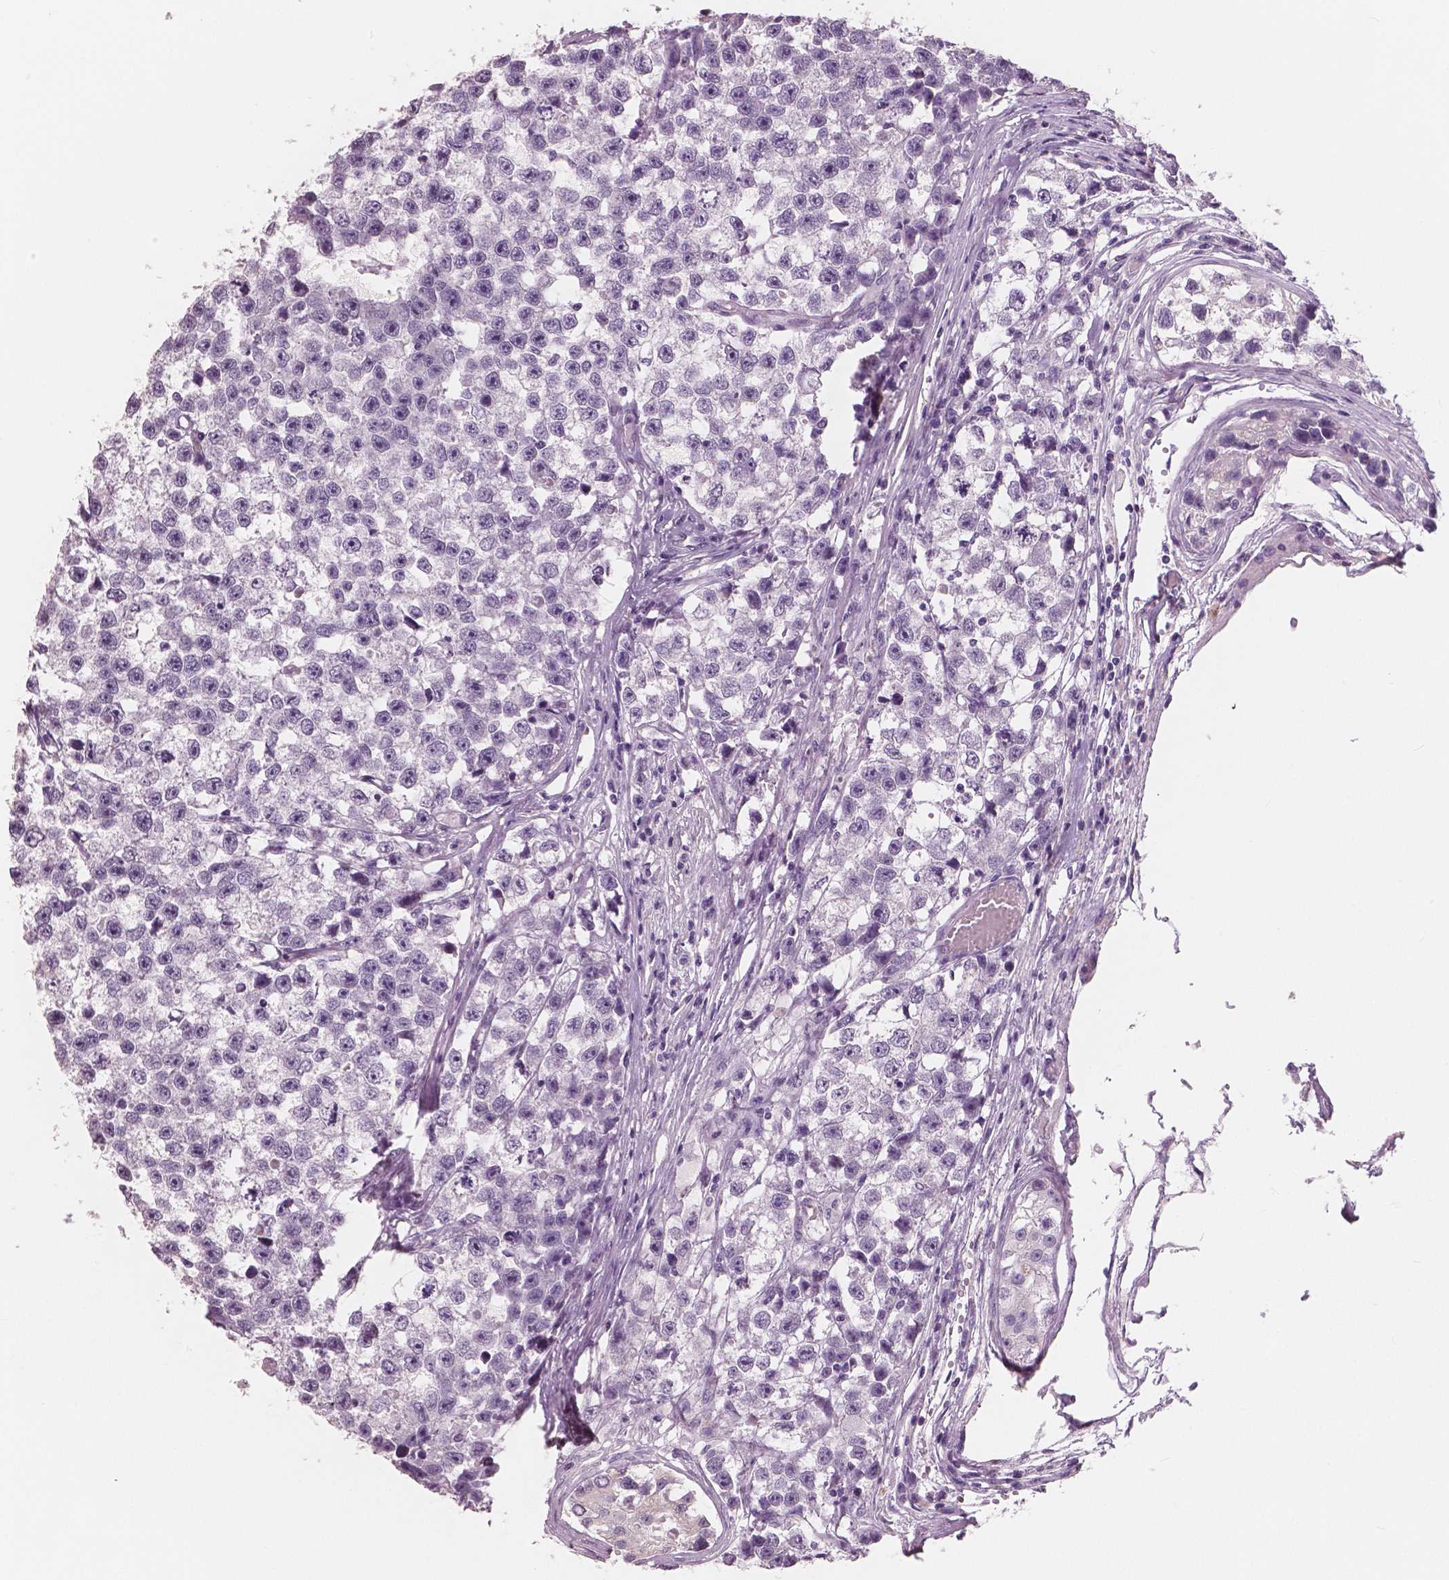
{"staining": {"intensity": "negative", "quantity": "none", "location": "none"}, "tissue": "testis cancer", "cell_type": "Tumor cells", "image_type": "cancer", "snomed": [{"axis": "morphology", "description": "Seminoma, NOS"}, {"axis": "topography", "description": "Testis"}], "caption": "High power microscopy micrograph of an immunohistochemistry micrograph of testis cancer (seminoma), revealing no significant staining in tumor cells.", "gene": "NECAB1", "patient": {"sex": "male", "age": 26}}